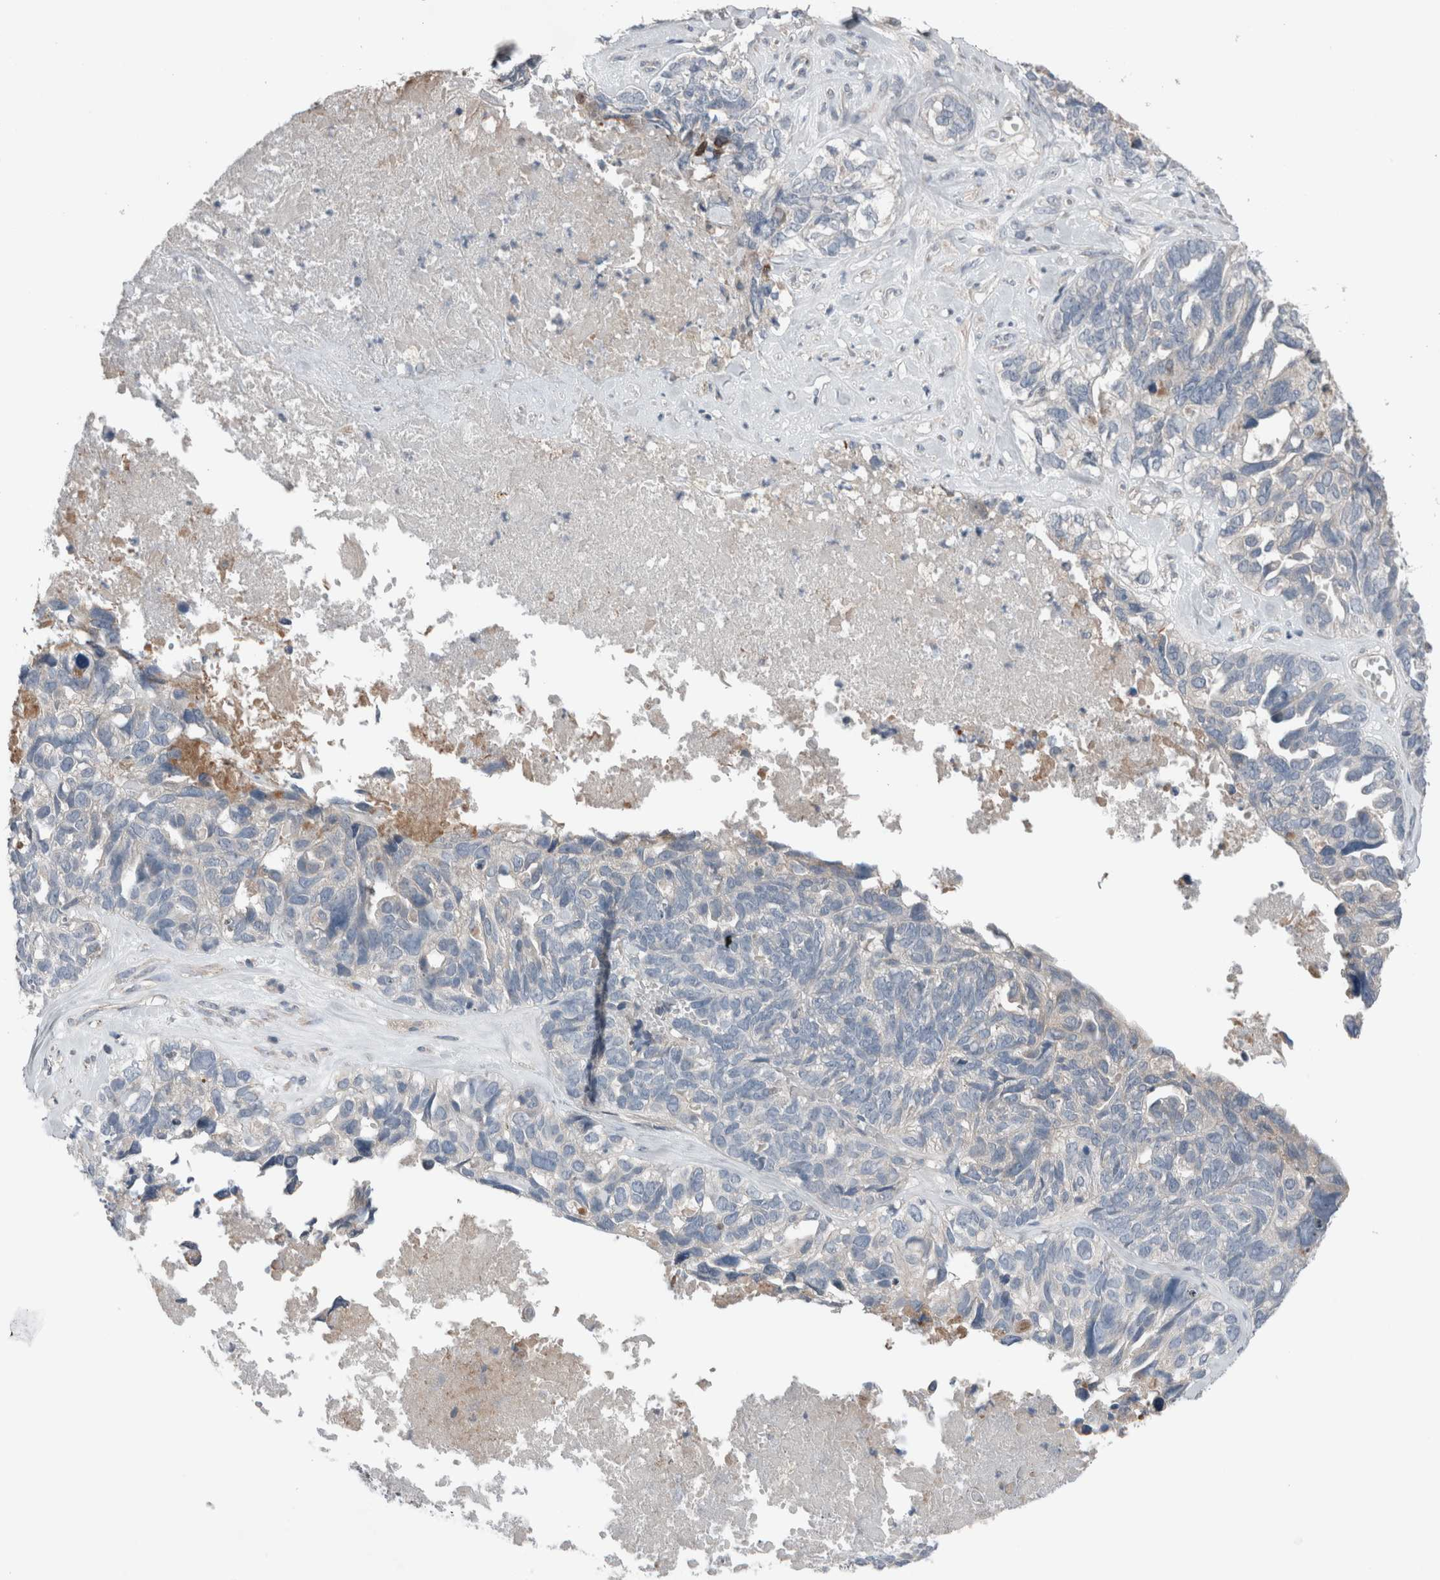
{"staining": {"intensity": "negative", "quantity": "none", "location": "none"}, "tissue": "ovarian cancer", "cell_type": "Tumor cells", "image_type": "cancer", "snomed": [{"axis": "morphology", "description": "Cystadenocarcinoma, serous, NOS"}, {"axis": "topography", "description": "Ovary"}], "caption": "IHC image of neoplastic tissue: human ovarian serous cystadenocarcinoma stained with DAB displays no significant protein staining in tumor cells.", "gene": "CRNN", "patient": {"sex": "female", "age": 79}}